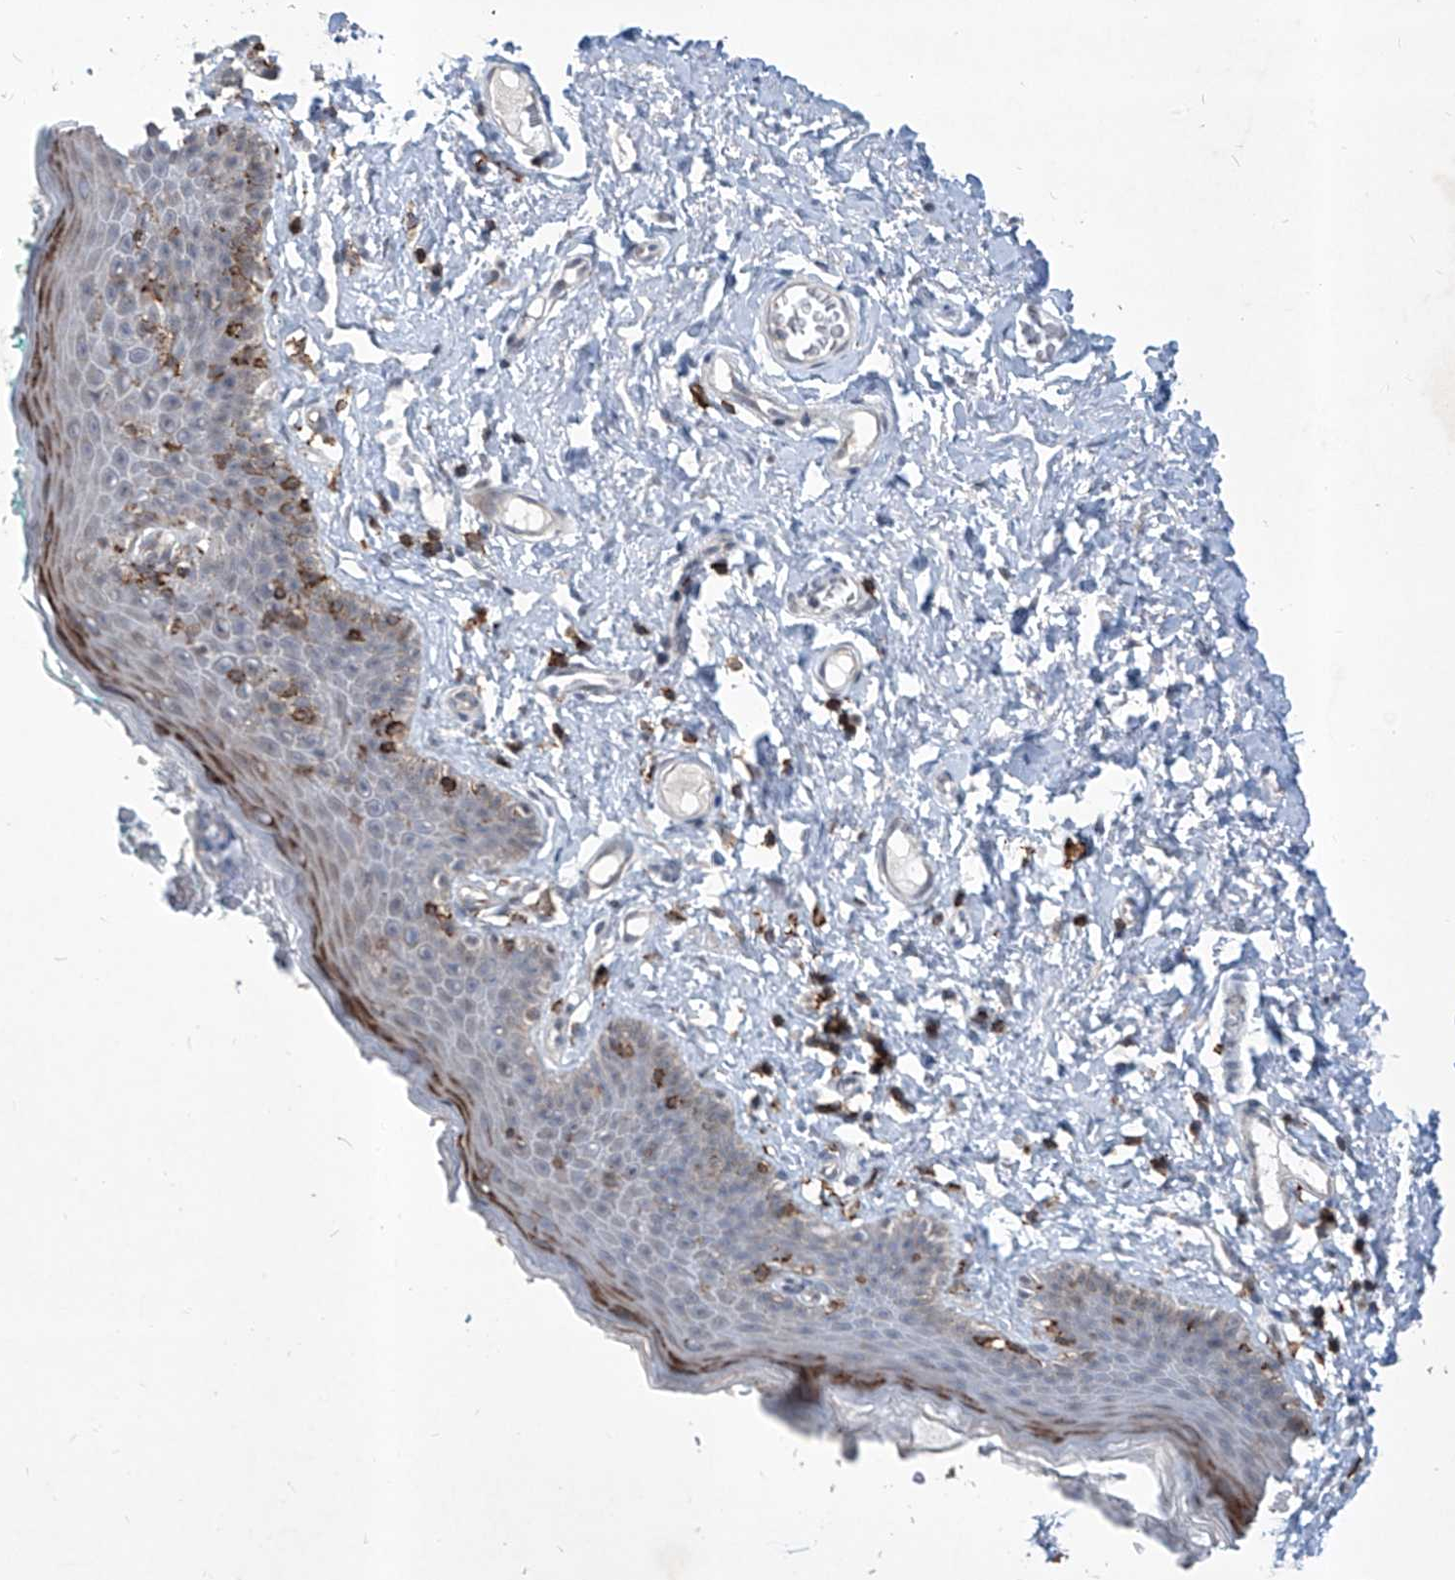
{"staining": {"intensity": "moderate", "quantity": "<25%", "location": "cytoplasmic/membranous"}, "tissue": "skin", "cell_type": "Epidermal cells", "image_type": "normal", "snomed": [{"axis": "morphology", "description": "Normal tissue, NOS"}, {"axis": "topography", "description": "Vulva"}], "caption": "A high-resolution photomicrograph shows immunohistochemistry (IHC) staining of normal skin, which displays moderate cytoplasmic/membranous positivity in approximately <25% of epidermal cells. (Brightfield microscopy of DAB IHC at high magnification).", "gene": "ZBTB48", "patient": {"sex": "female", "age": 66}}